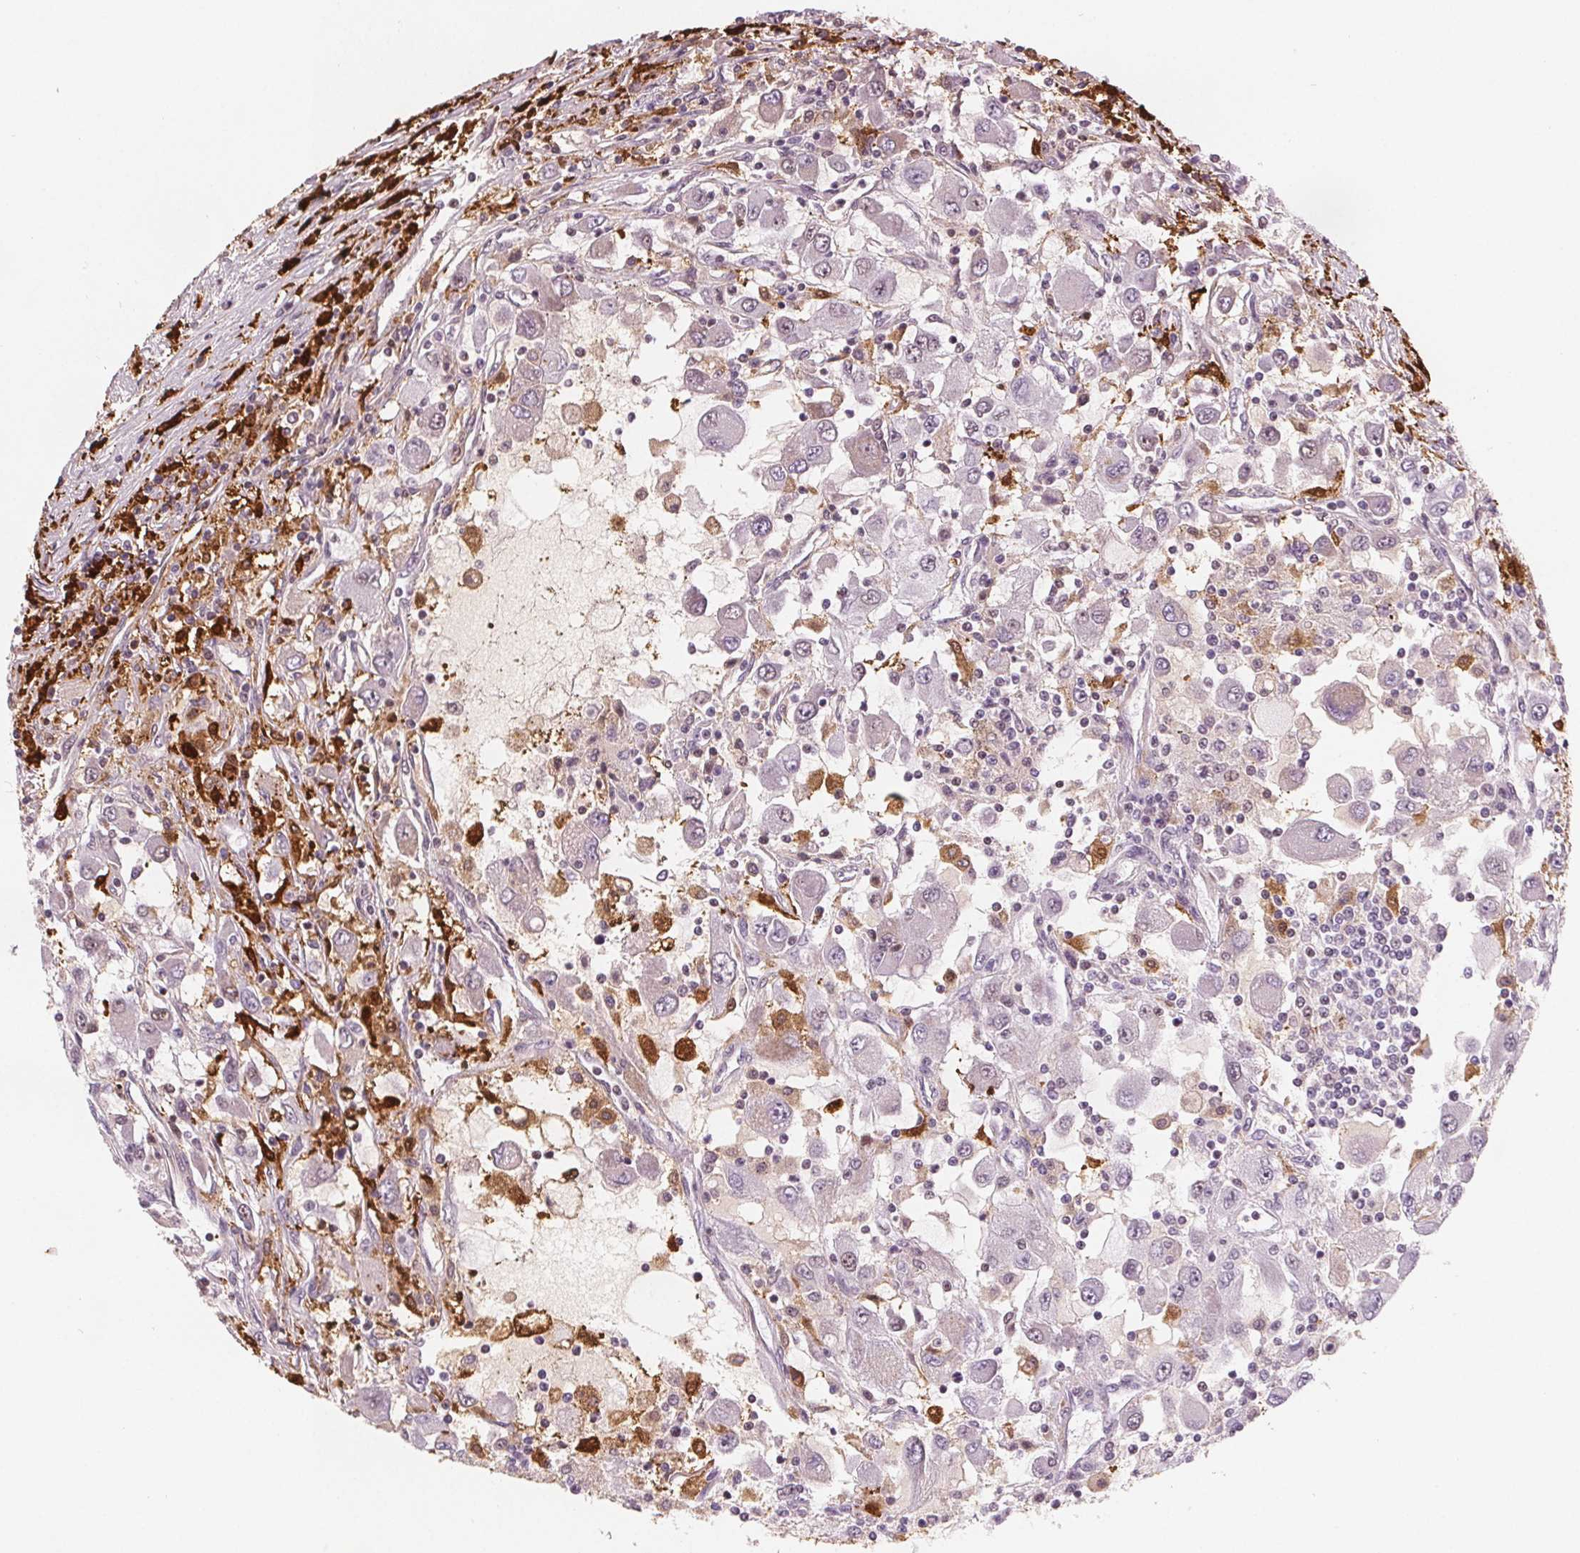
{"staining": {"intensity": "negative", "quantity": "none", "location": "none"}, "tissue": "renal cancer", "cell_type": "Tumor cells", "image_type": "cancer", "snomed": [{"axis": "morphology", "description": "Adenocarcinoma, NOS"}, {"axis": "topography", "description": "Kidney"}], "caption": "Adenocarcinoma (renal) was stained to show a protein in brown. There is no significant staining in tumor cells.", "gene": "DPM2", "patient": {"sex": "female", "age": 67}}